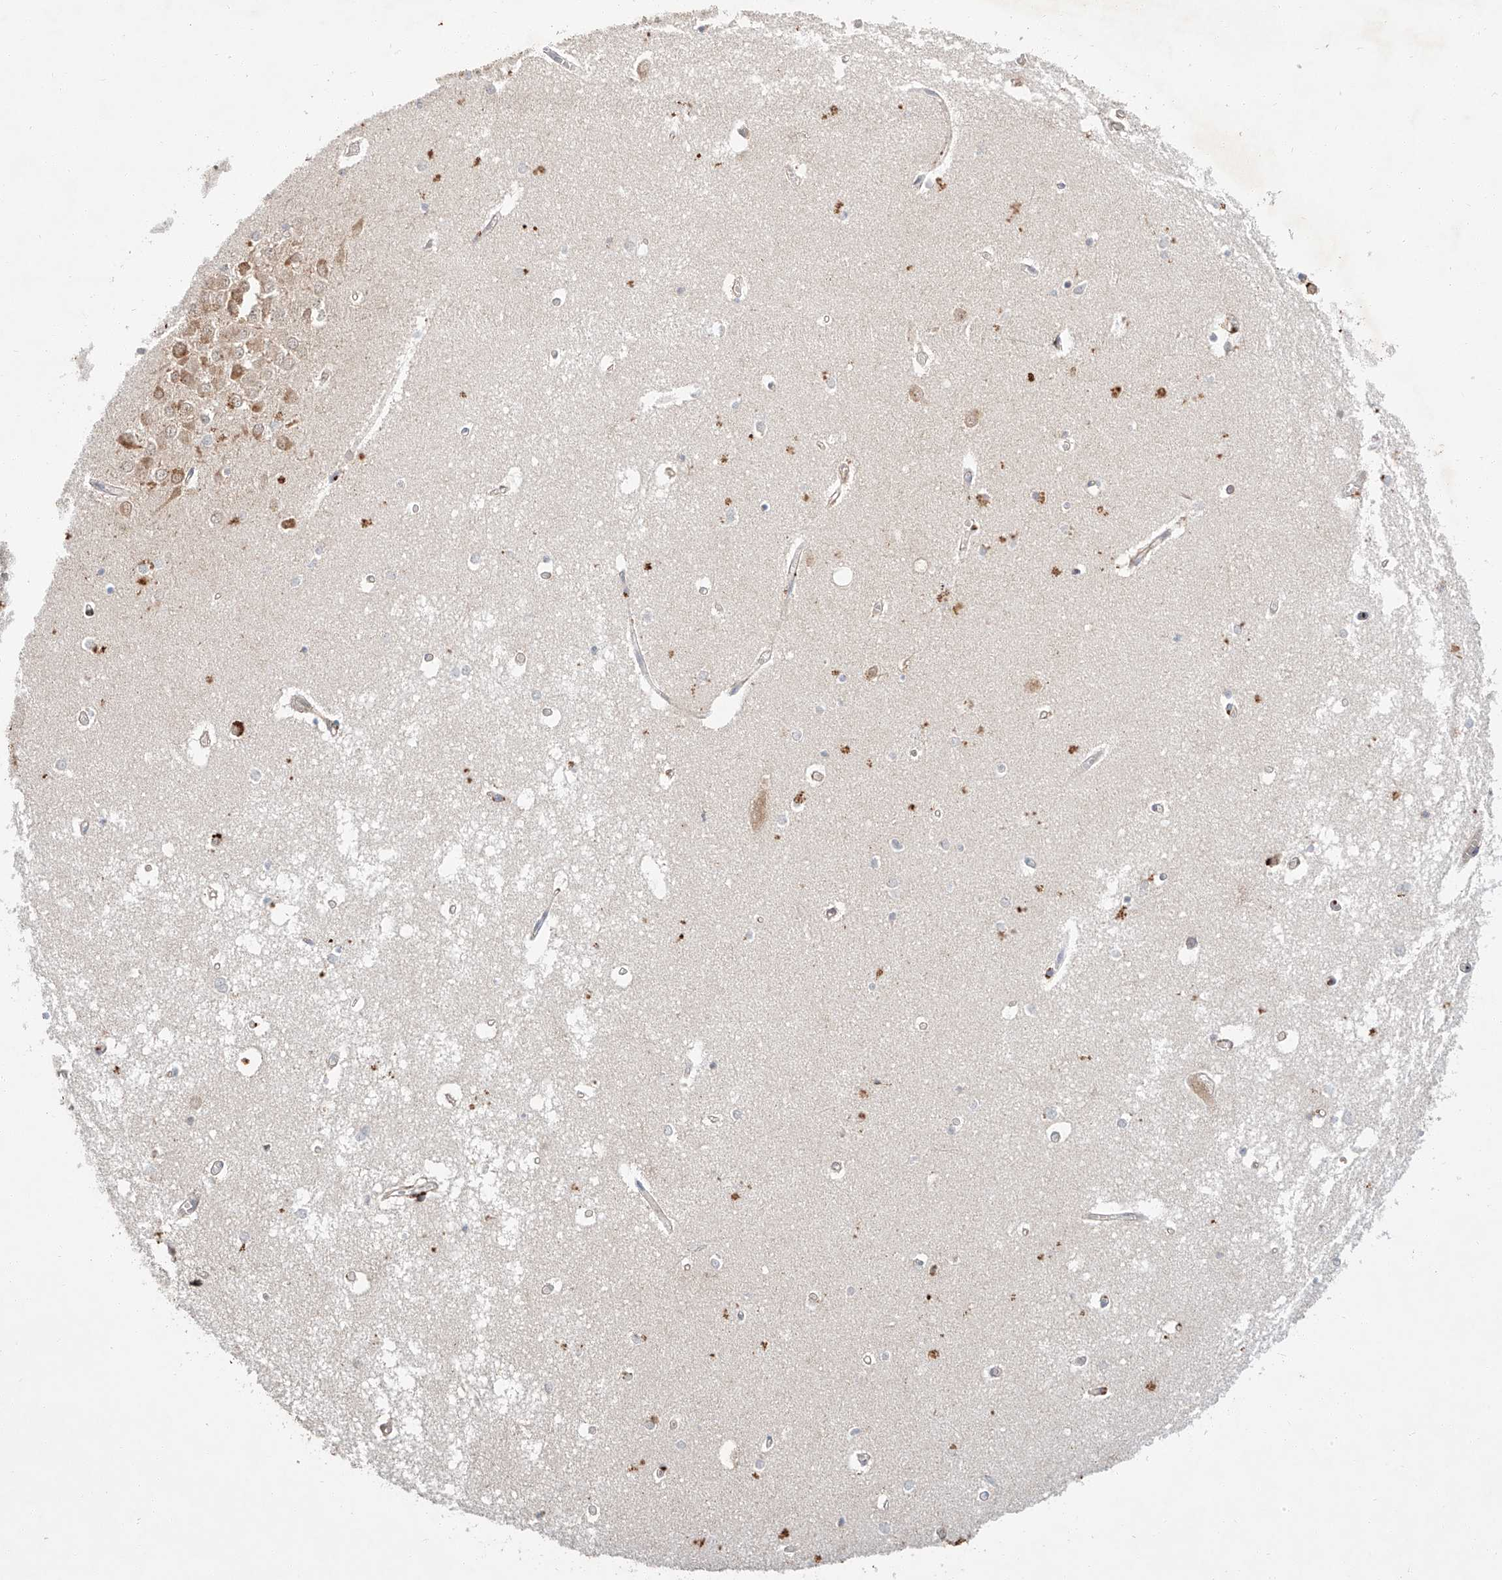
{"staining": {"intensity": "moderate", "quantity": "<25%", "location": "cytoplasmic/membranous"}, "tissue": "hippocampus", "cell_type": "Glial cells", "image_type": "normal", "snomed": [{"axis": "morphology", "description": "Normal tissue, NOS"}, {"axis": "topography", "description": "Hippocampus"}], "caption": "Immunohistochemical staining of benign hippocampus demonstrates low levels of moderate cytoplasmic/membranous expression in approximately <25% of glial cells.", "gene": "SUSD6", "patient": {"sex": "male", "age": 70}}